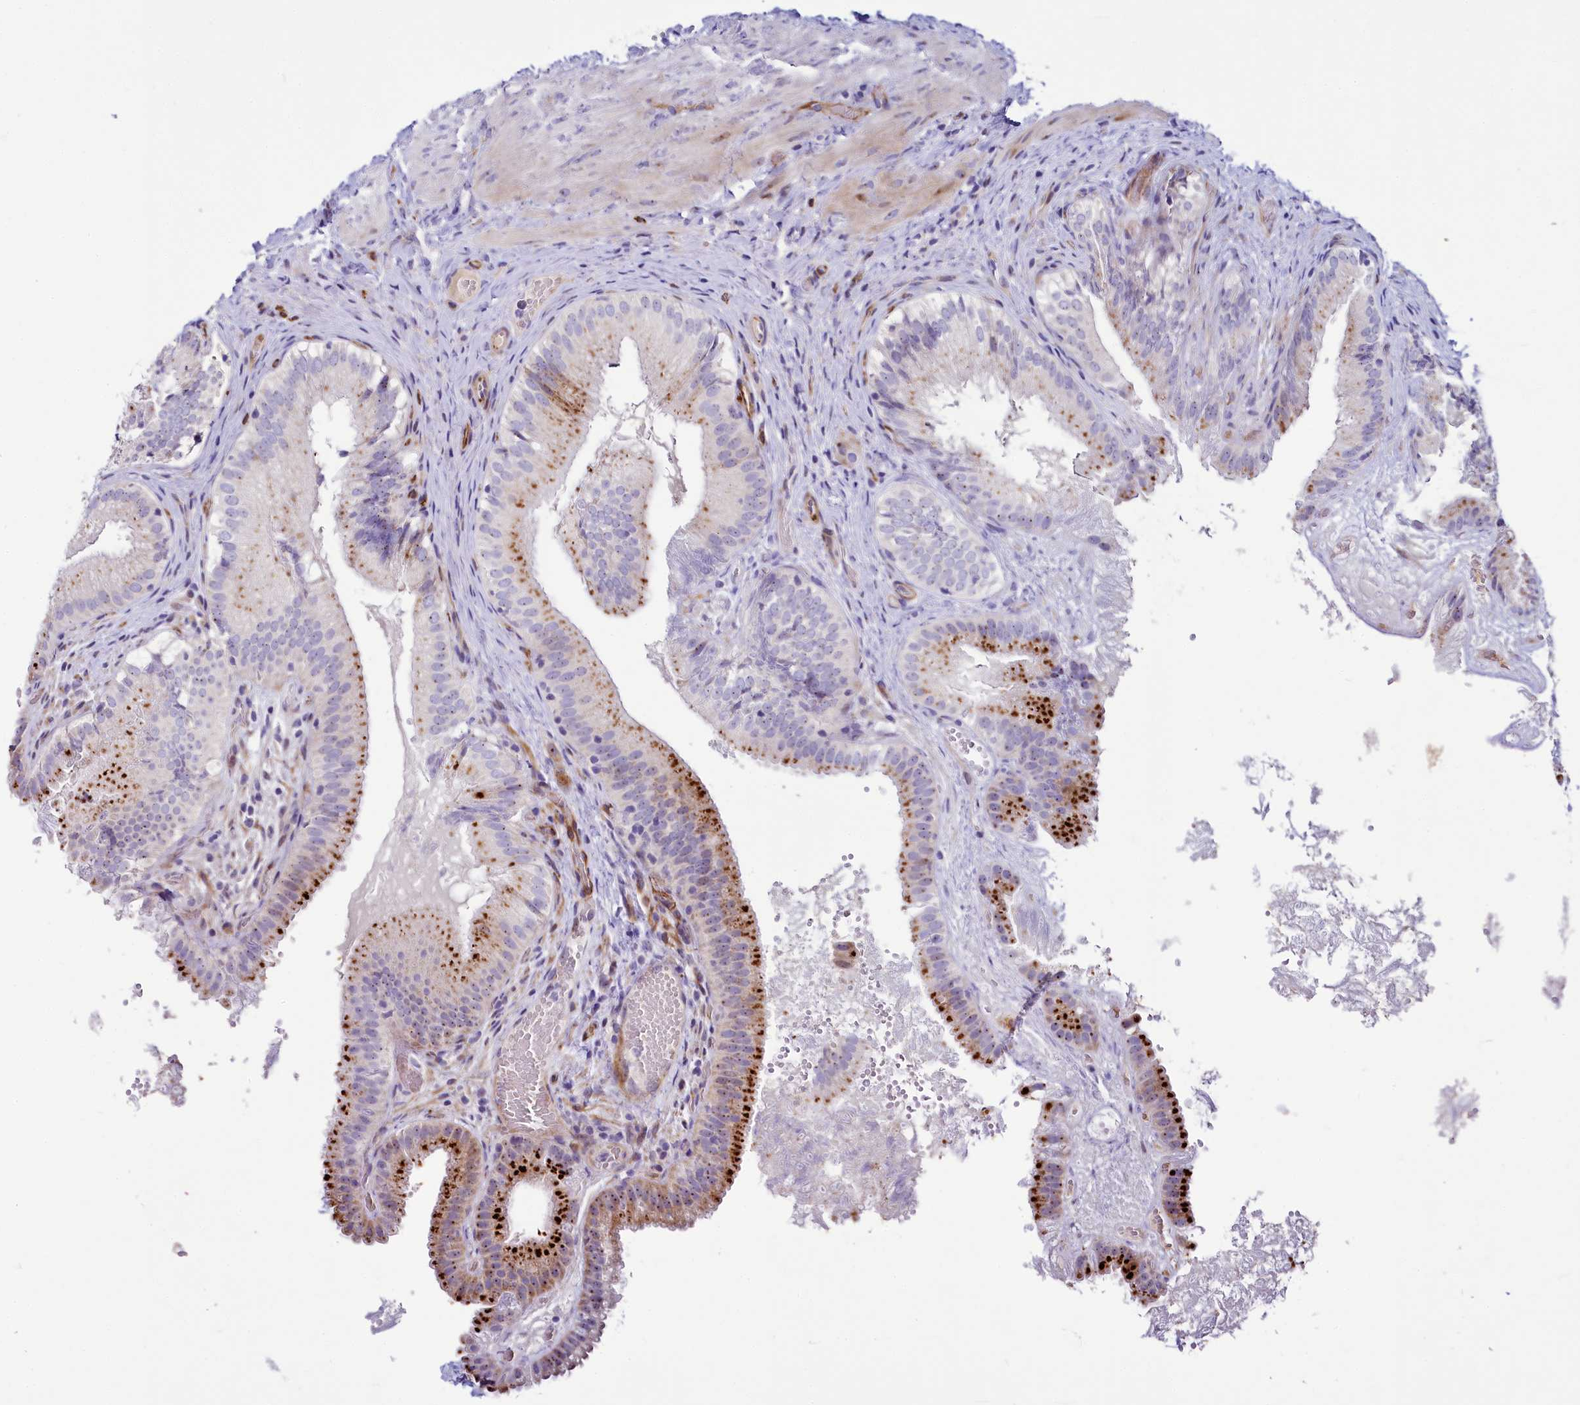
{"staining": {"intensity": "strong", "quantity": "25%-75%", "location": "cytoplasmic/membranous"}, "tissue": "gallbladder", "cell_type": "Glandular cells", "image_type": "normal", "snomed": [{"axis": "morphology", "description": "Normal tissue, NOS"}, {"axis": "topography", "description": "Gallbladder"}], "caption": "A high-resolution image shows immunohistochemistry staining of unremarkable gallbladder, which demonstrates strong cytoplasmic/membranous staining in about 25%-75% of glandular cells.", "gene": "SH3TC2", "patient": {"sex": "female", "age": 30}}